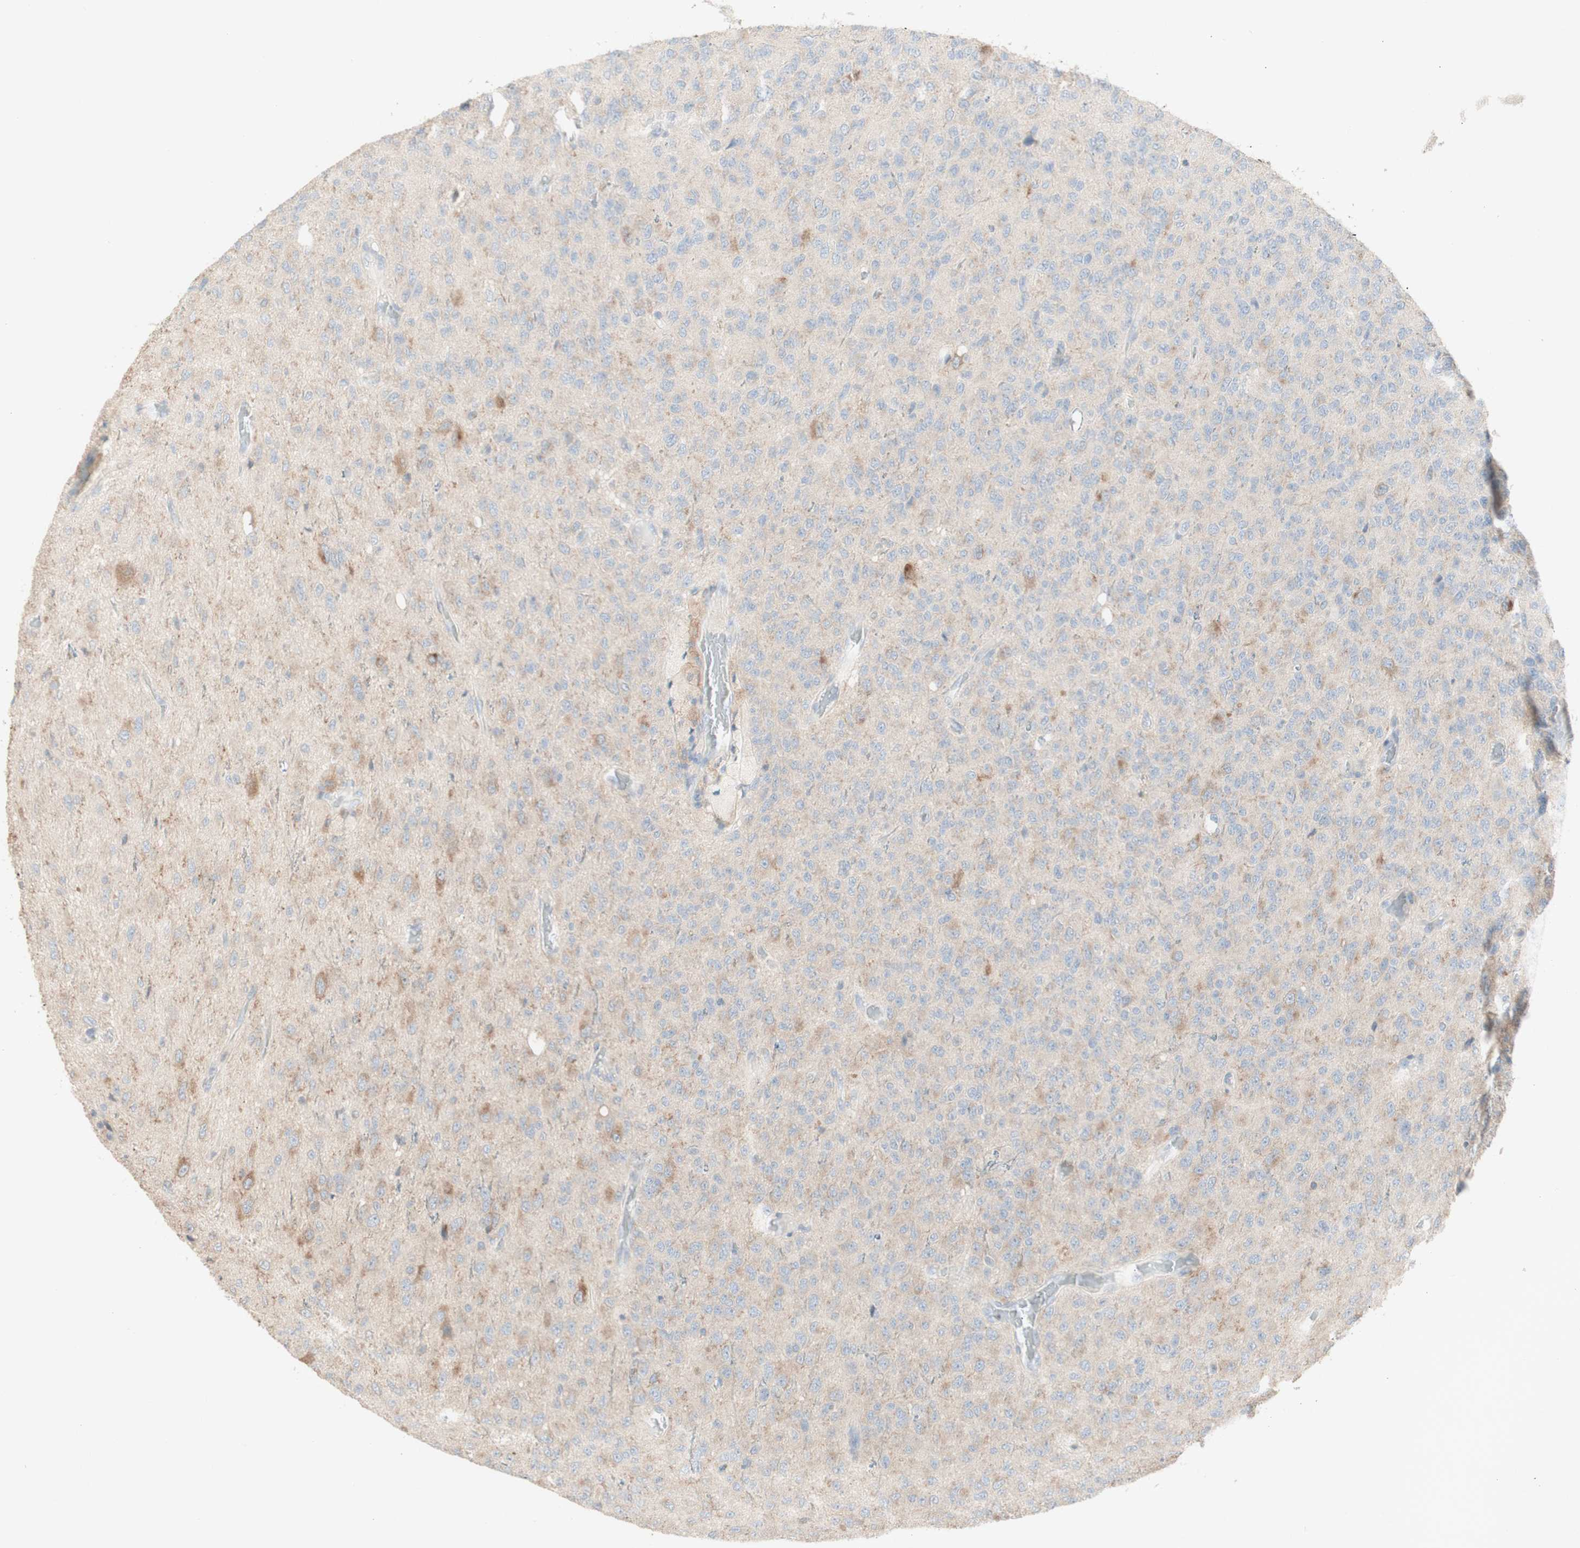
{"staining": {"intensity": "negative", "quantity": "none", "location": "none"}, "tissue": "glioma", "cell_type": "Tumor cells", "image_type": "cancer", "snomed": [{"axis": "morphology", "description": "Glioma, malignant, High grade"}, {"axis": "topography", "description": "pancreas cauda"}], "caption": "IHC image of neoplastic tissue: glioma stained with DAB displays no significant protein positivity in tumor cells.", "gene": "ATP6V1B1", "patient": {"sex": "male", "age": 60}}